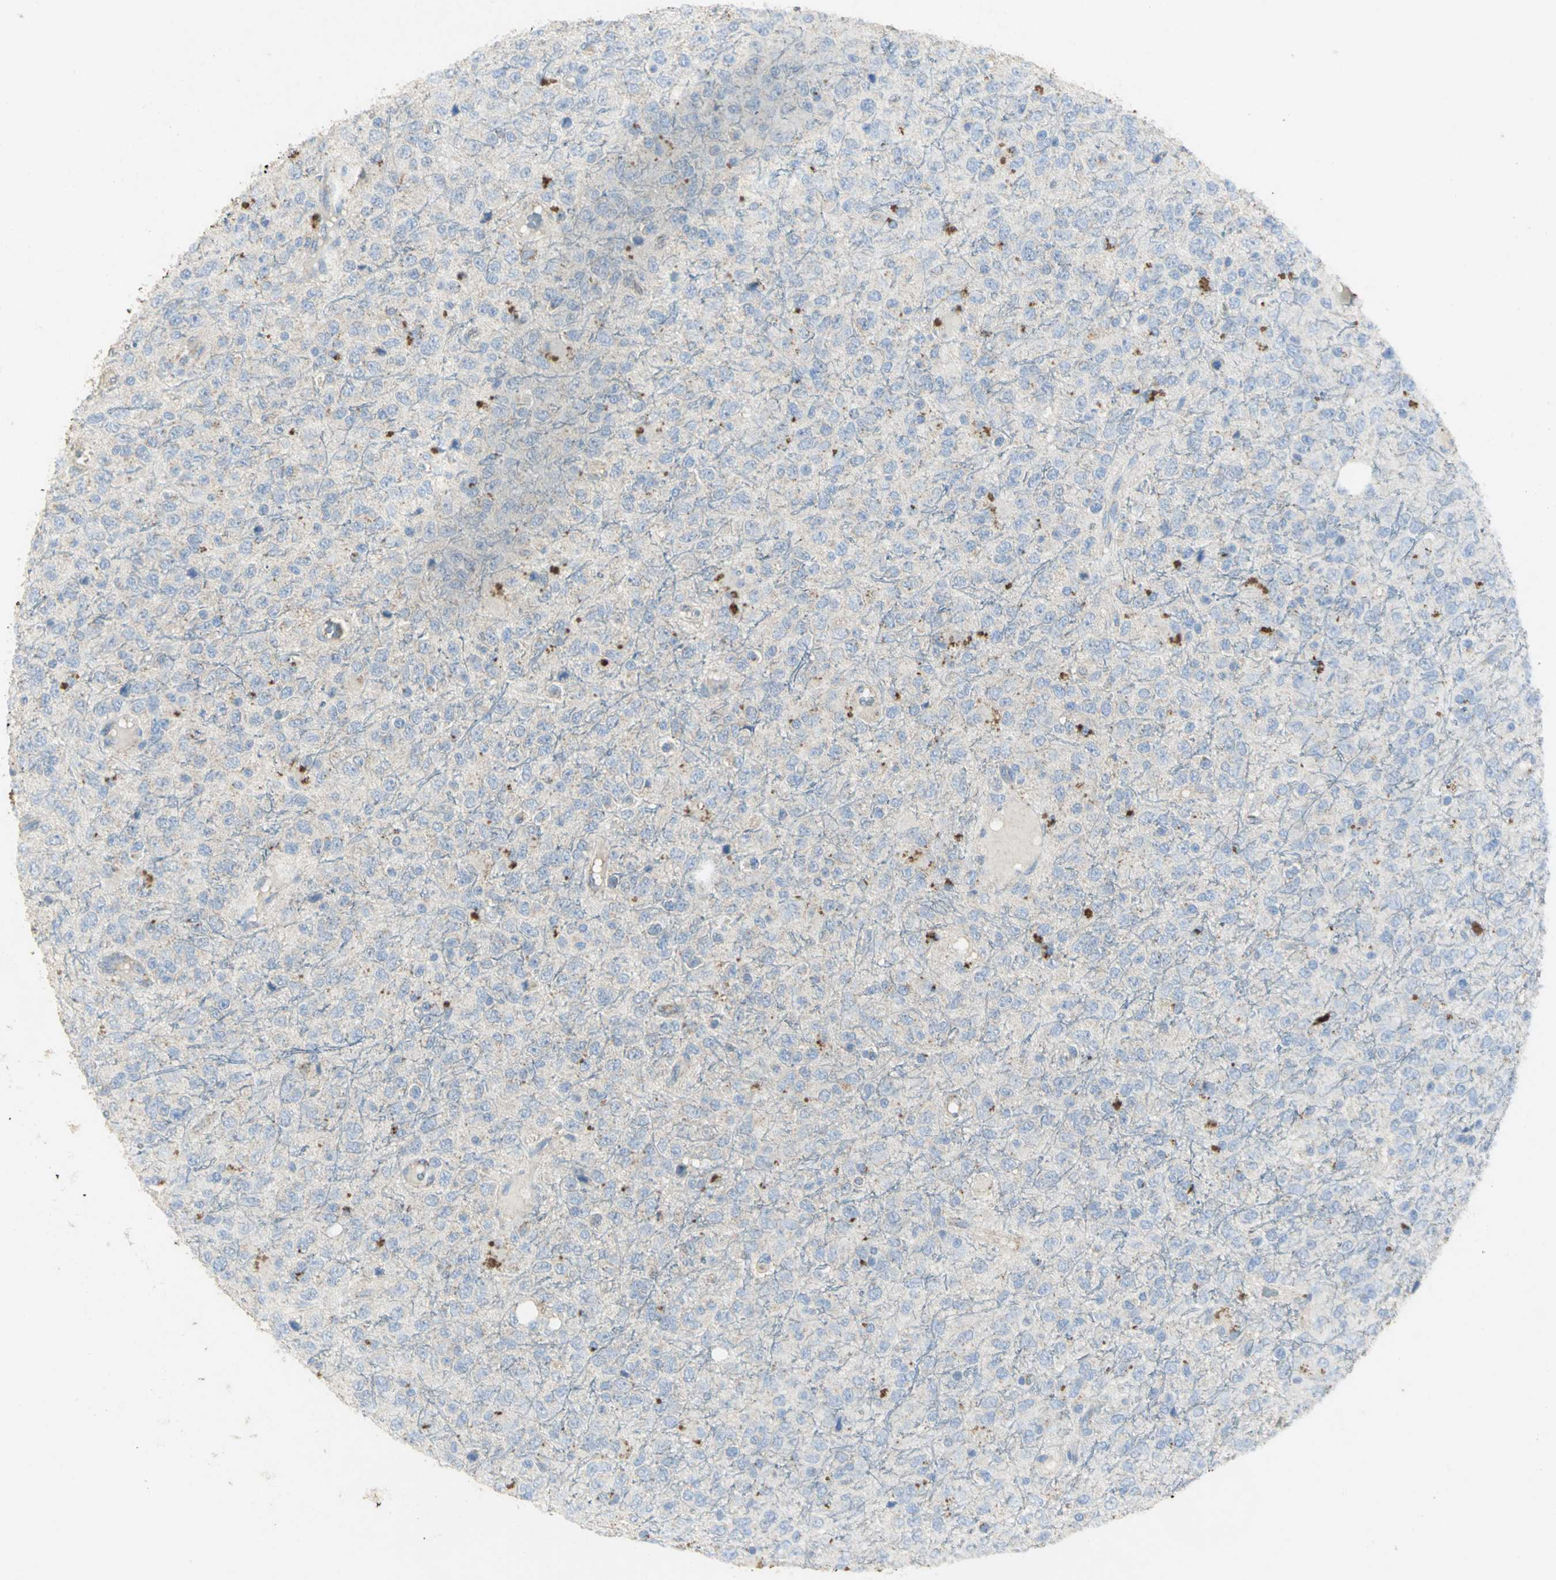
{"staining": {"intensity": "moderate", "quantity": "<25%", "location": "cytoplasmic/membranous"}, "tissue": "glioma", "cell_type": "Tumor cells", "image_type": "cancer", "snomed": [{"axis": "morphology", "description": "Glioma, malignant, High grade"}, {"axis": "topography", "description": "pancreas cauda"}], "caption": "A brown stain labels moderate cytoplasmic/membranous positivity of a protein in malignant glioma (high-grade) tumor cells.", "gene": "ASB9", "patient": {"sex": "male", "age": 60}}